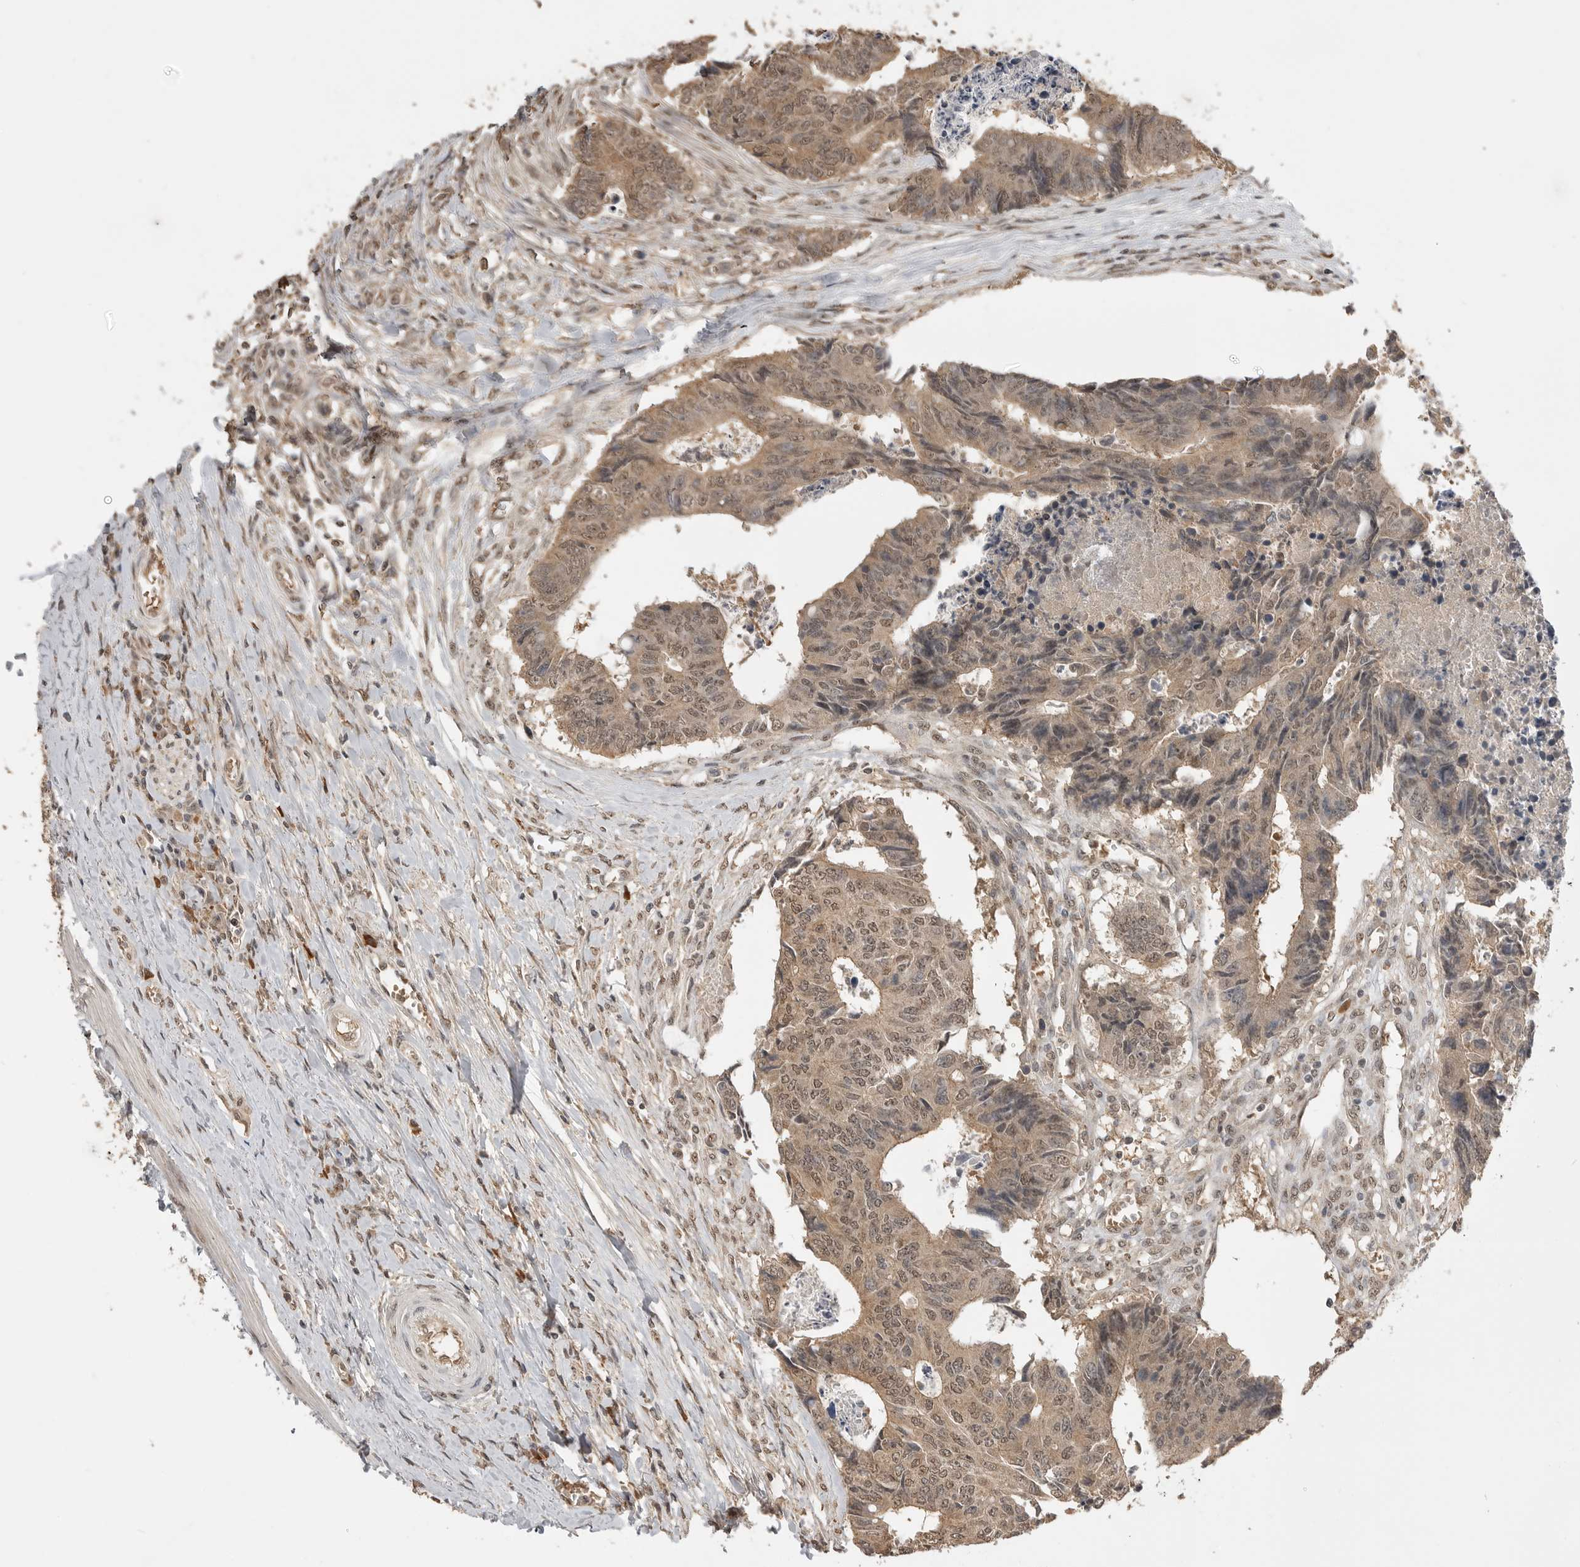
{"staining": {"intensity": "moderate", "quantity": ">75%", "location": "cytoplasmic/membranous,nuclear"}, "tissue": "colorectal cancer", "cell_type": "Tumor cells", "image_type": "cancer", "snomed": [{"axis": "morphology", "description": "Adenocarcinoma, NOS"}, {"axis": "topography", "description": "Rectum"}], "caption": "Moderate cytoplasmic/membranous and nuclear expression for a protein is seen in approximately >75% of tumor cells of colorectal cancer (adenocarcinoma) using immunohistochemistry.", "gene": "ASPSCR1", "patient": {"sex": "male", "age": 84}}